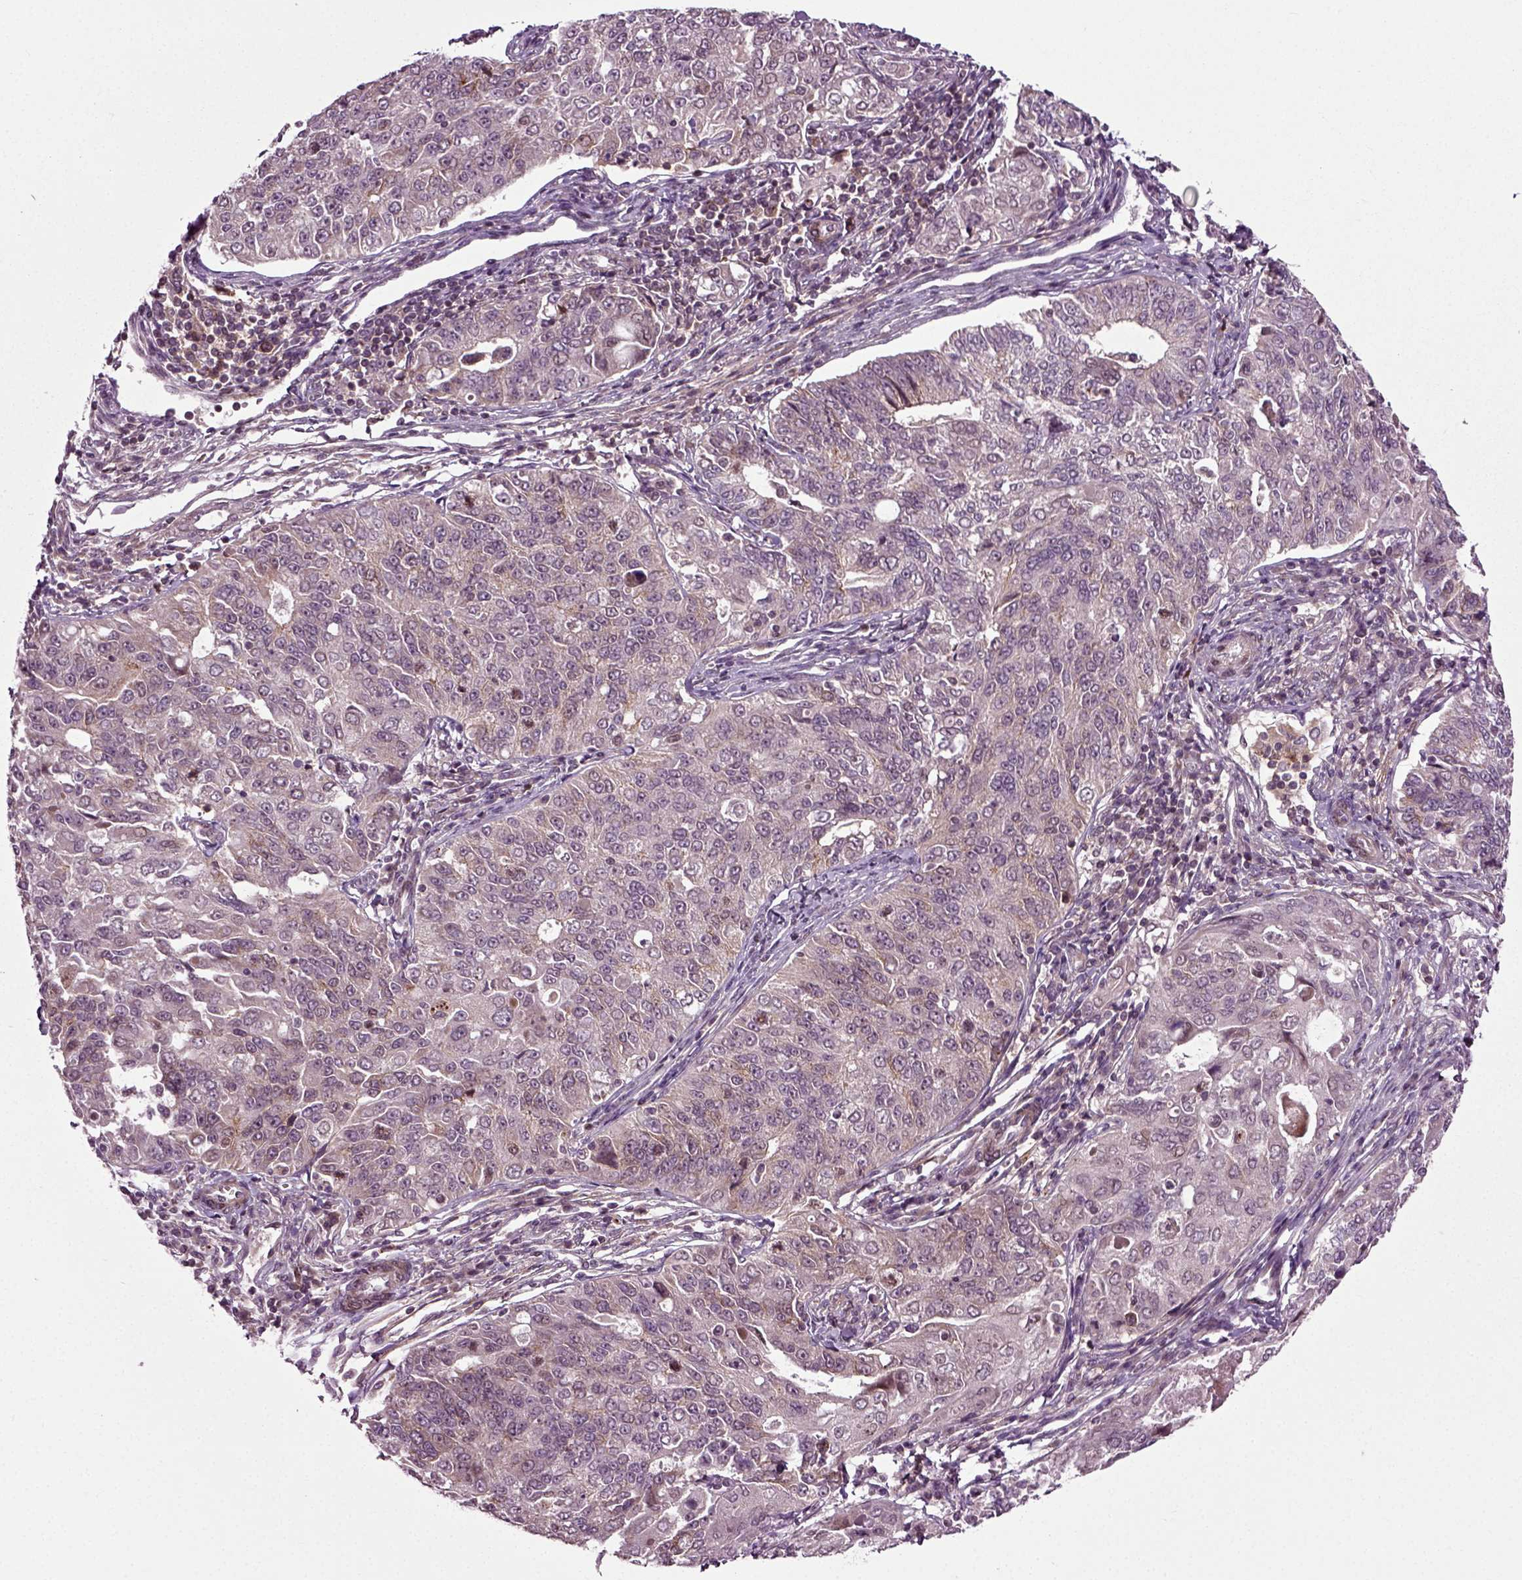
{"staining": {"intensity": "negative", "quantity": "none", "location": "none"}, "tissue": "endometrial cancer", "cell_type": "Tumor cells", "image_type": "cancer", "snomed": [{"axis": "morphology", "description": "Adenocarcinoma, NOS"}, {"axis": "topography", "description": "Endometrium"}], "caption": "IHC image of human adenocarcinoma (endometrial) stained for a protein (brown), which displays no expression in tumor cells. (Brightfield microscopy of DAB (3,3'-diaminobenzidine) immunohistochemistry (IHC) at high magnification).", "gene": "KNSTRN", "patient": {"sex": "female", "age": 43}}